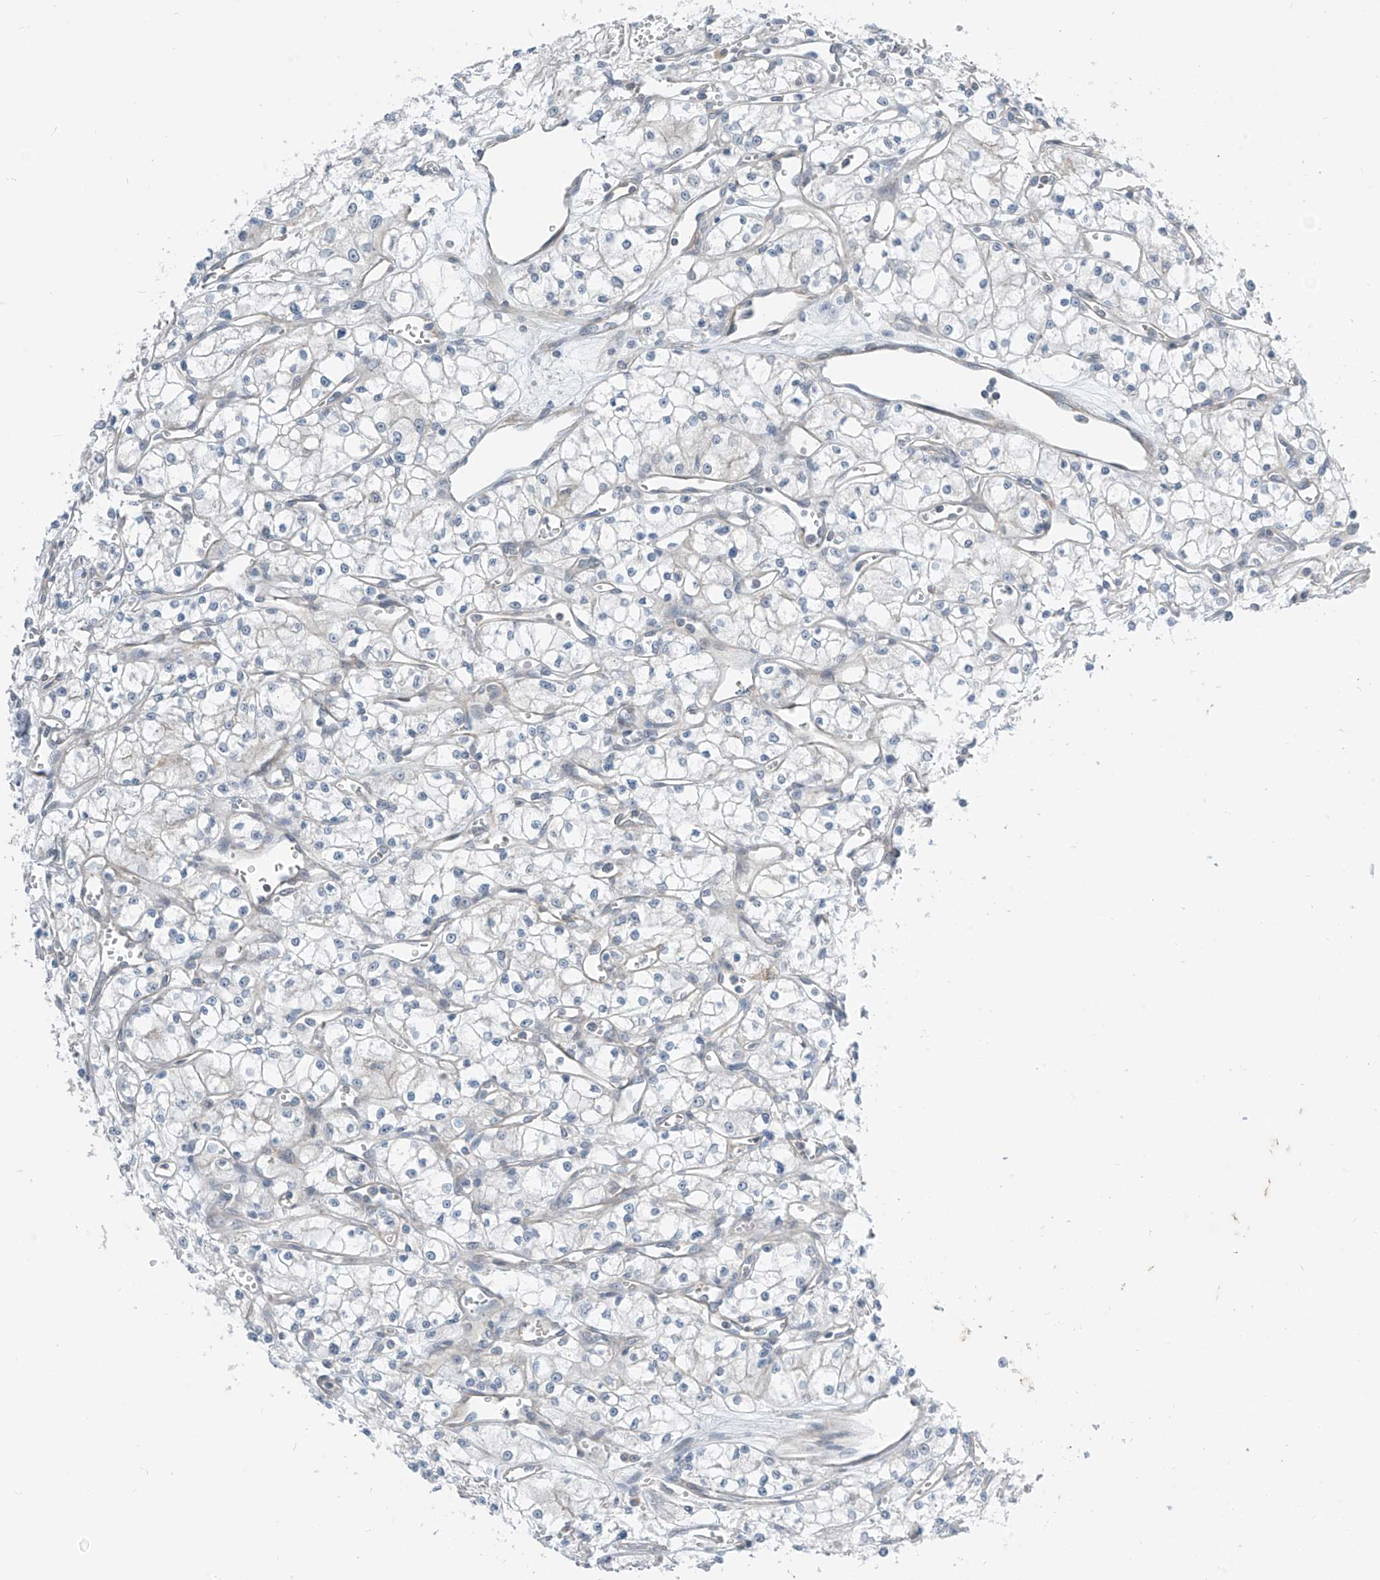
{"staining": {"intensity": "negative", "quantity": "none", "location": "none"}, "tissue": "renal cancer", "cell_type": "Tumor cells", "image_type": "cancer", "snomed": [{"axis": "morphology", "description": "Adenocarcinoma, NOS"}, {"axis": "topography", "description": "Kidney"}], "caption": "Human renal cancer (adenocarcinoma) stained for a protein using immunohistochemistry (IHC) reveals no staining in tumor cells.", "gene": "ABLIM2", "patient": {"sex": "male", "age": 59}}